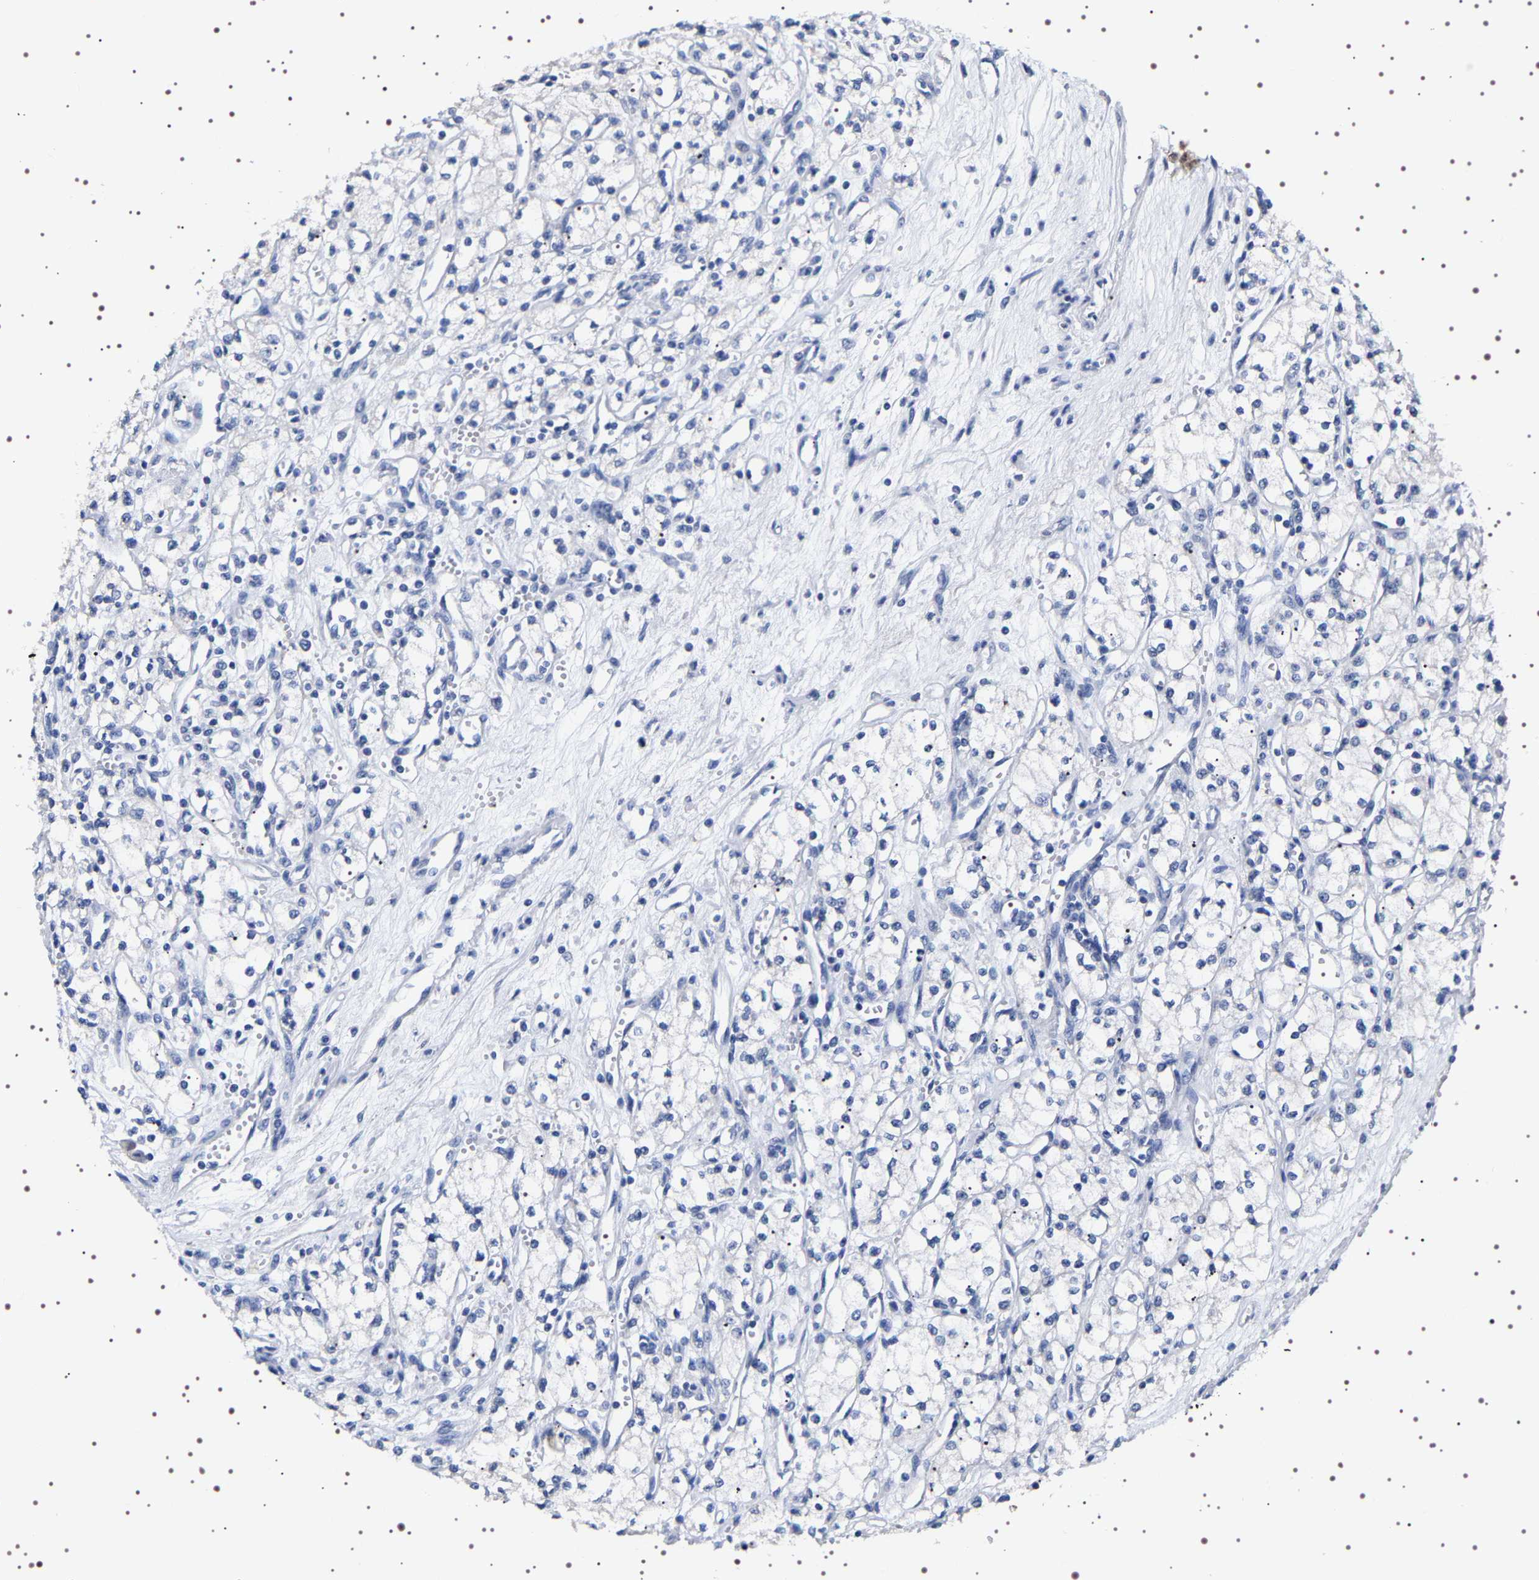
{"staining": {"intensity": "negative", "quantity": "none", "location": "none"}, "tissue": "renal cancer", "cell_type": "Tumor cells", "image_type": "cancer", "snomed": [{"axis": "morphology", "description": "Adenocarcinoma, NOS"}, {"axis": "topography", "description": "Kidney"}], "caption": "A photomicrograph of adenocarcinoma (renal) stained for a protein exhibits no brown staining in tumor cells.", "gene": "UBQLN3", "patient": {"sex": "male", "age": 59}}